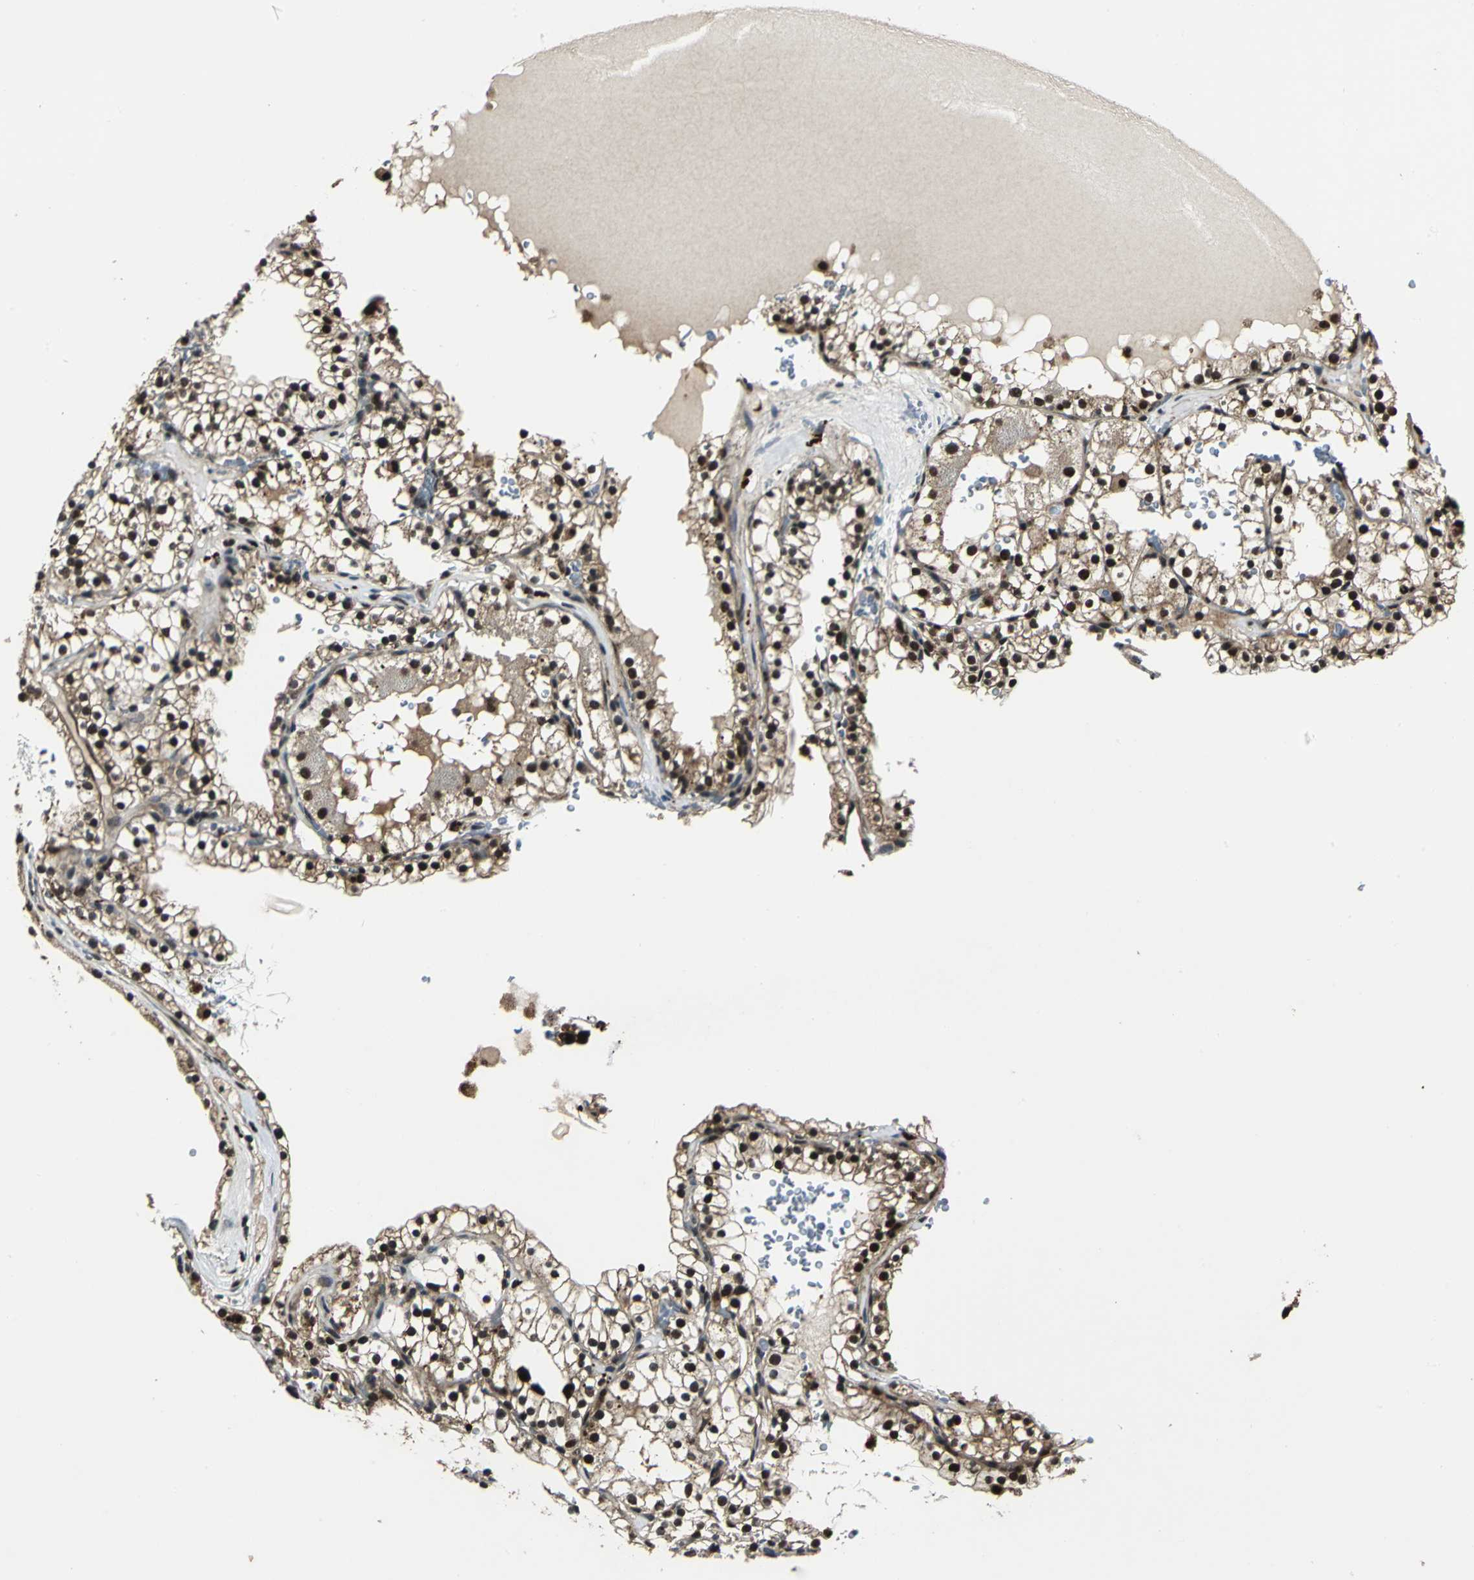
{"staining": {"intensity": "moderate", "quantity": ">75%", "location": "cytoplasmic/membranous,nuclear"}, "tissue": "renal cancer", "cell_type": "Tumor cells", "image_type": "cancer", "snomed": [{"axis": "morphology", "description": "Adenocarcinoma, NOS"}, {"axis": "topography", "description": "Kidney"}], "caption": "Immunohistochemical staining of human renal cancer displays medium levels of moderate cytoplasmic/membranous and nuclear protein positivity in approximately >75% of tumor cells.", "gene": "PPP1R13L", "patient": {"sex": "female", "age": 41}}